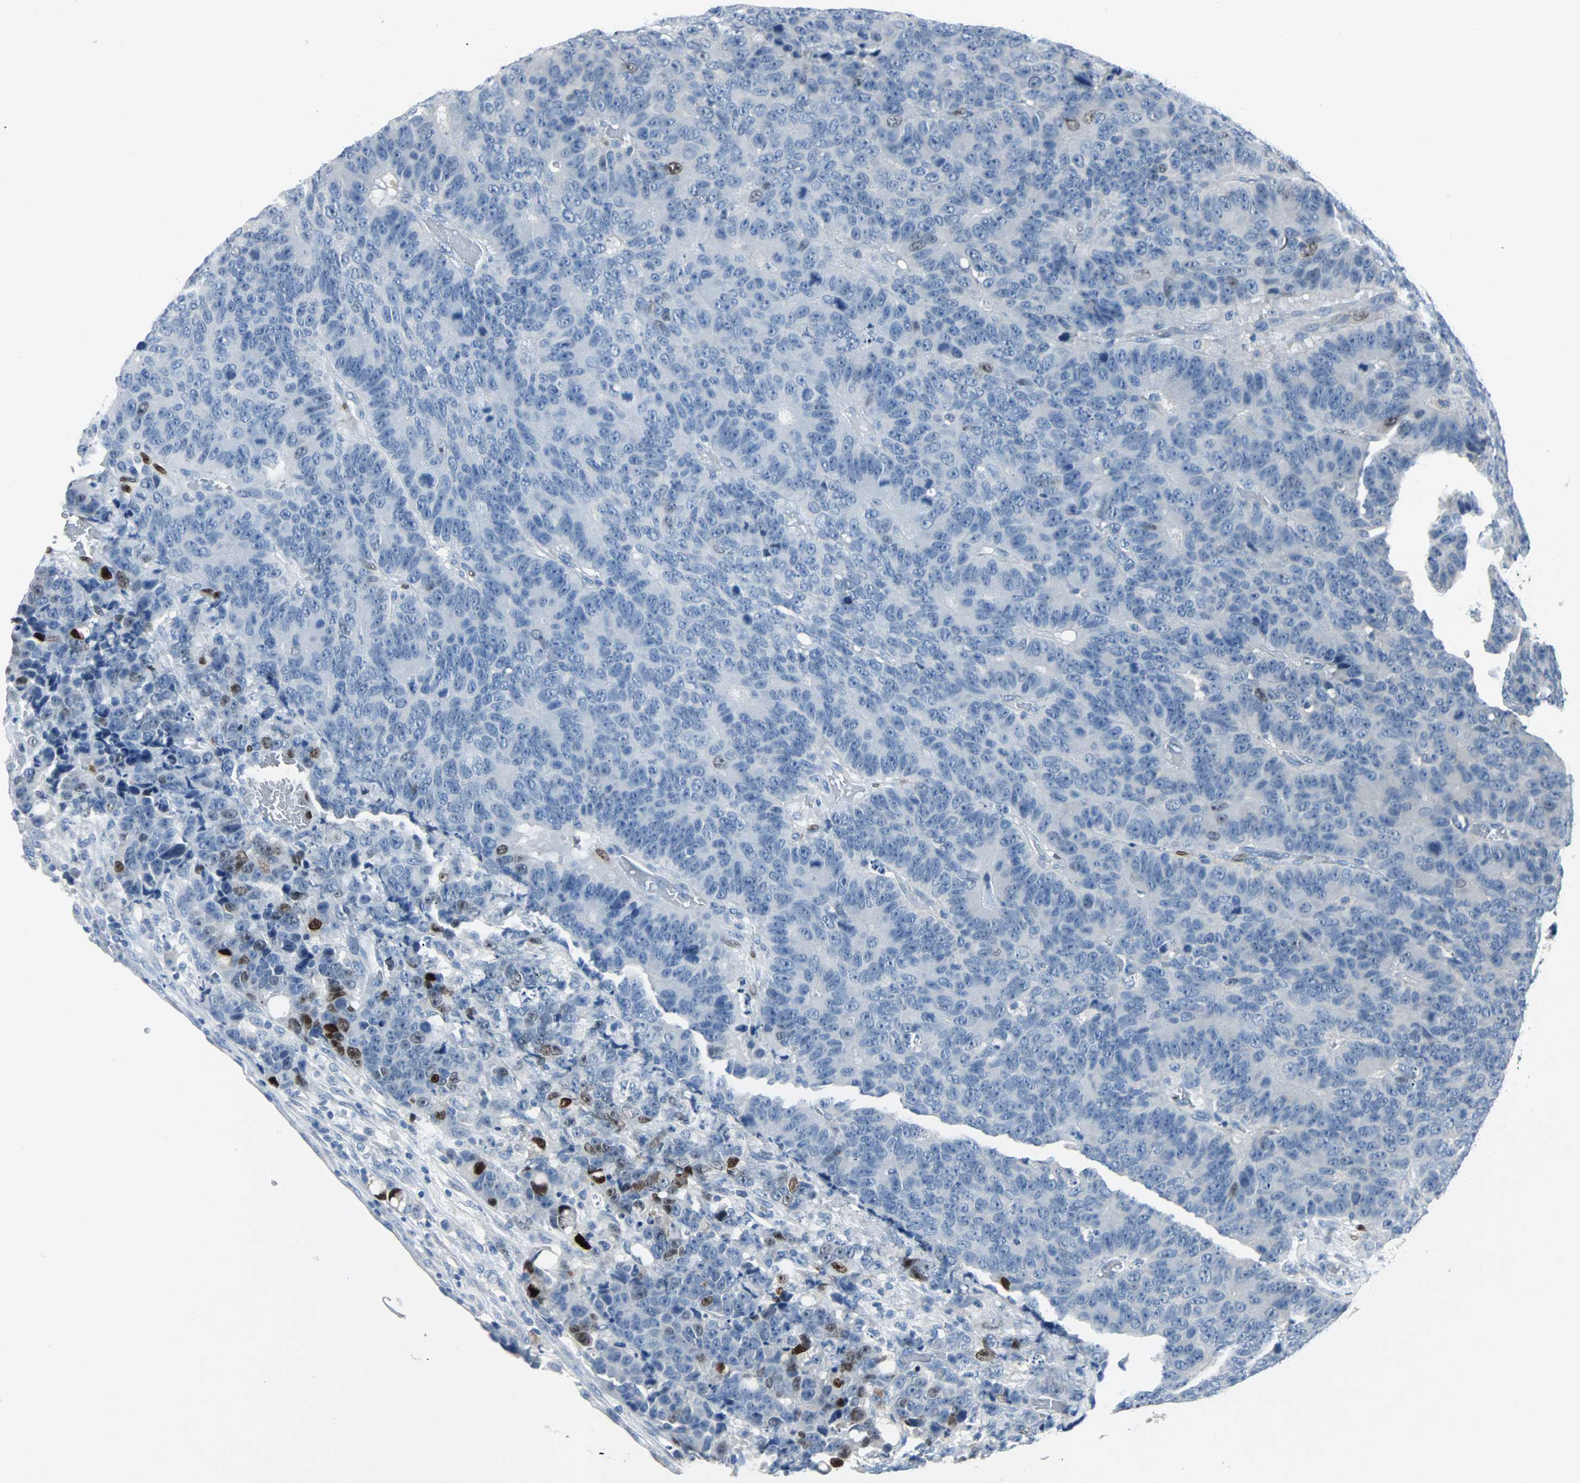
{"staining": {"intensity": "strong", "quantity": "<25%", "location": "nuclear"}, "tissue": "colorectal cancer", "cell_type": "Tumor cells", "image_type": "cancer", "snomed": [{"axis": "morphology", "description": "Adenocarcinoma, NOS"}, {"axis": "topography", "description": "Colon"}], "caption": "A photomicrograph showing strong nuclear expression in approximately <25% of tumor cells in colorectal cancer, as visualized by brown immunohistochemical staining.", "gene": "IL33", "patient": {"sex": "female", "age": 86}}